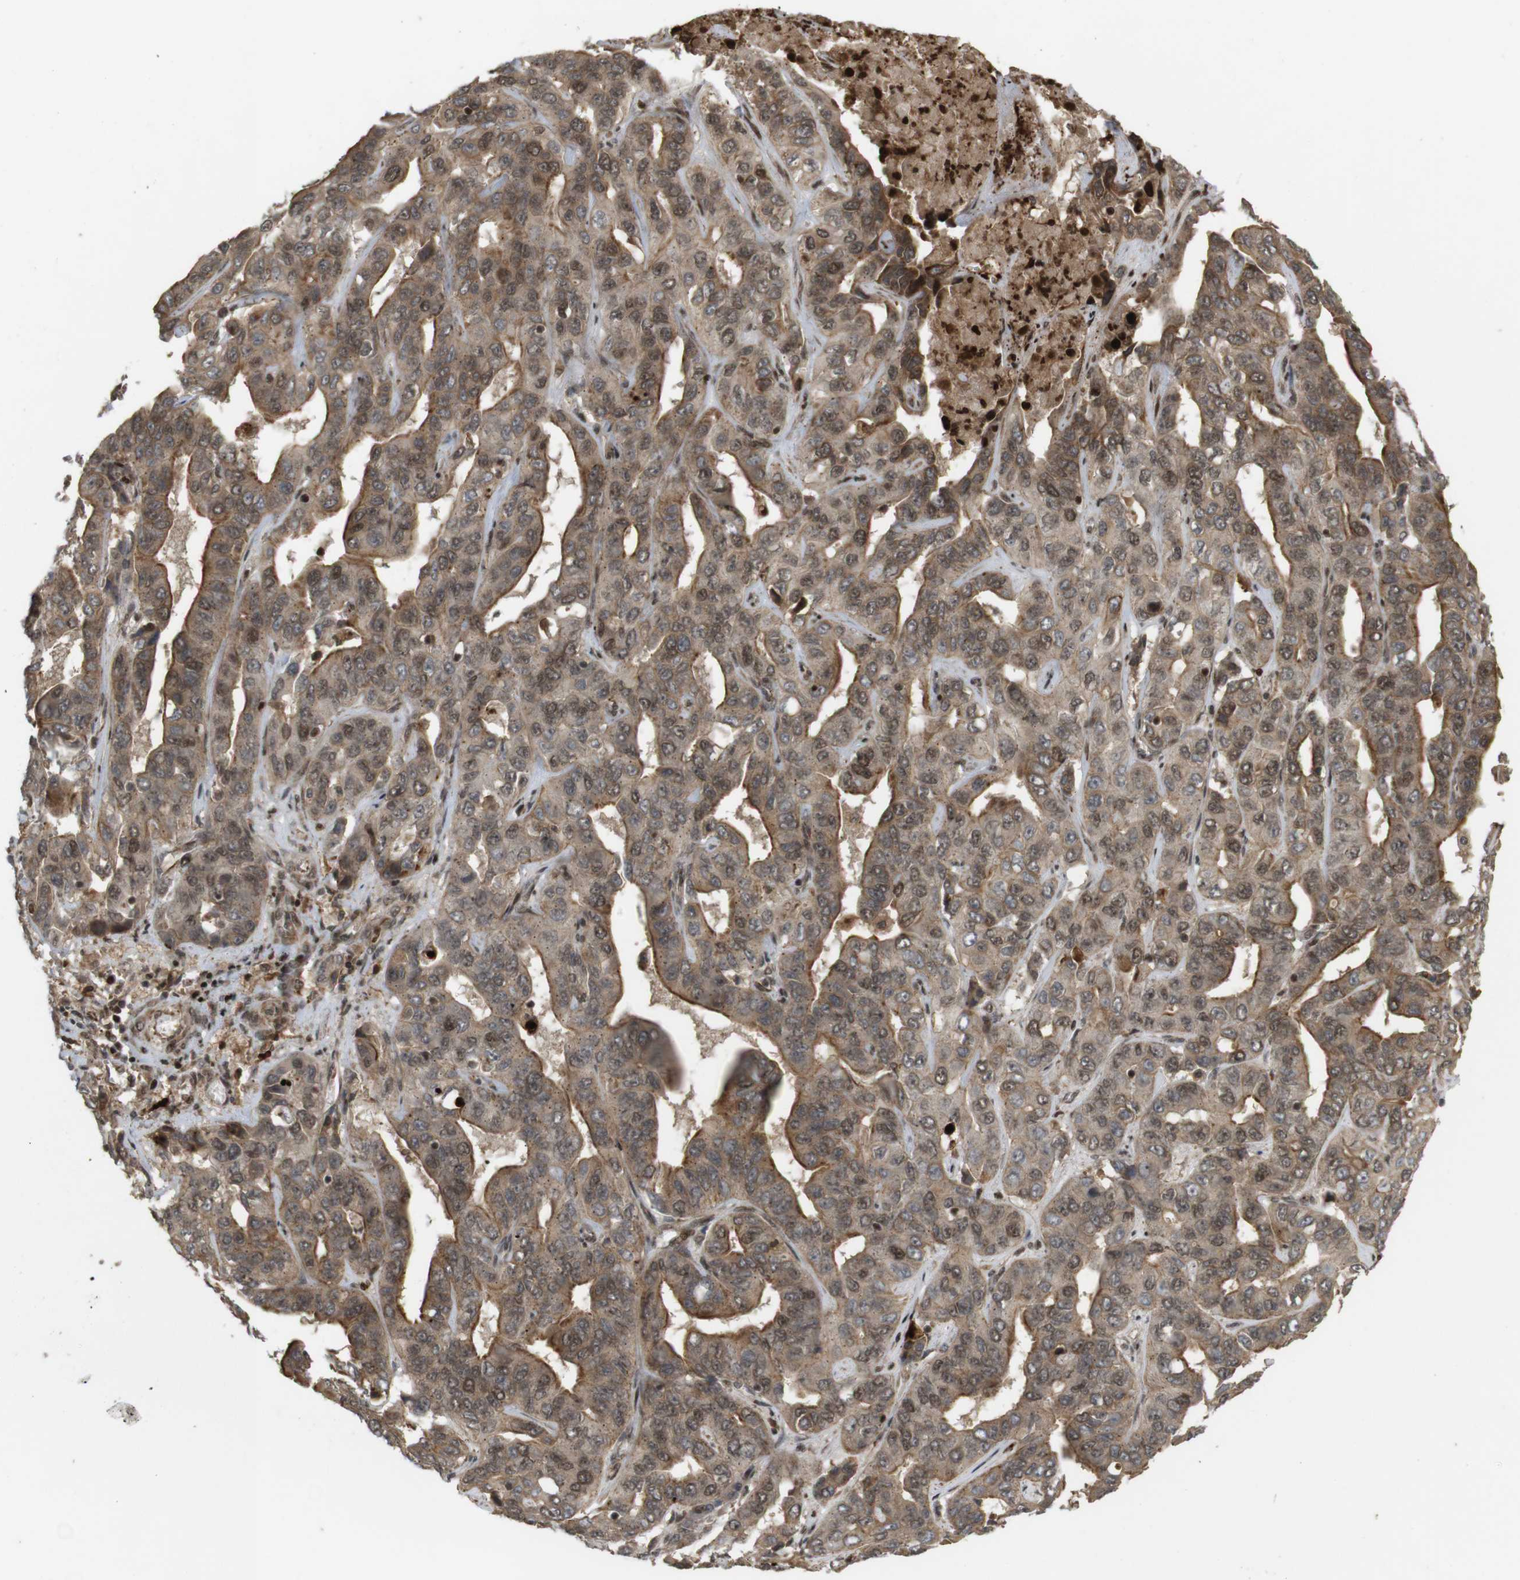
{"staining": {"intensity": "moderate", "quantity": ">75%", "location": "cytoplasmic/membranous,nuclear"}, "tissue": "liver cancer", "cell_type": "Tumor cells", "image_type": "cancer", "snomed": [{"axis": "morphology", "description": "Cholangiocarcinoma"}, {"axis": "topography", "description": "Liver"}], "caption": "Tumor cells demonstrate medium levels of moderate cytoplasmic/membranous and nuclear staining in about >75% of cells in human liver cholangiocarcinoma.", "gene": "SP2", "patient": {"sex": "female", "age": 52}}